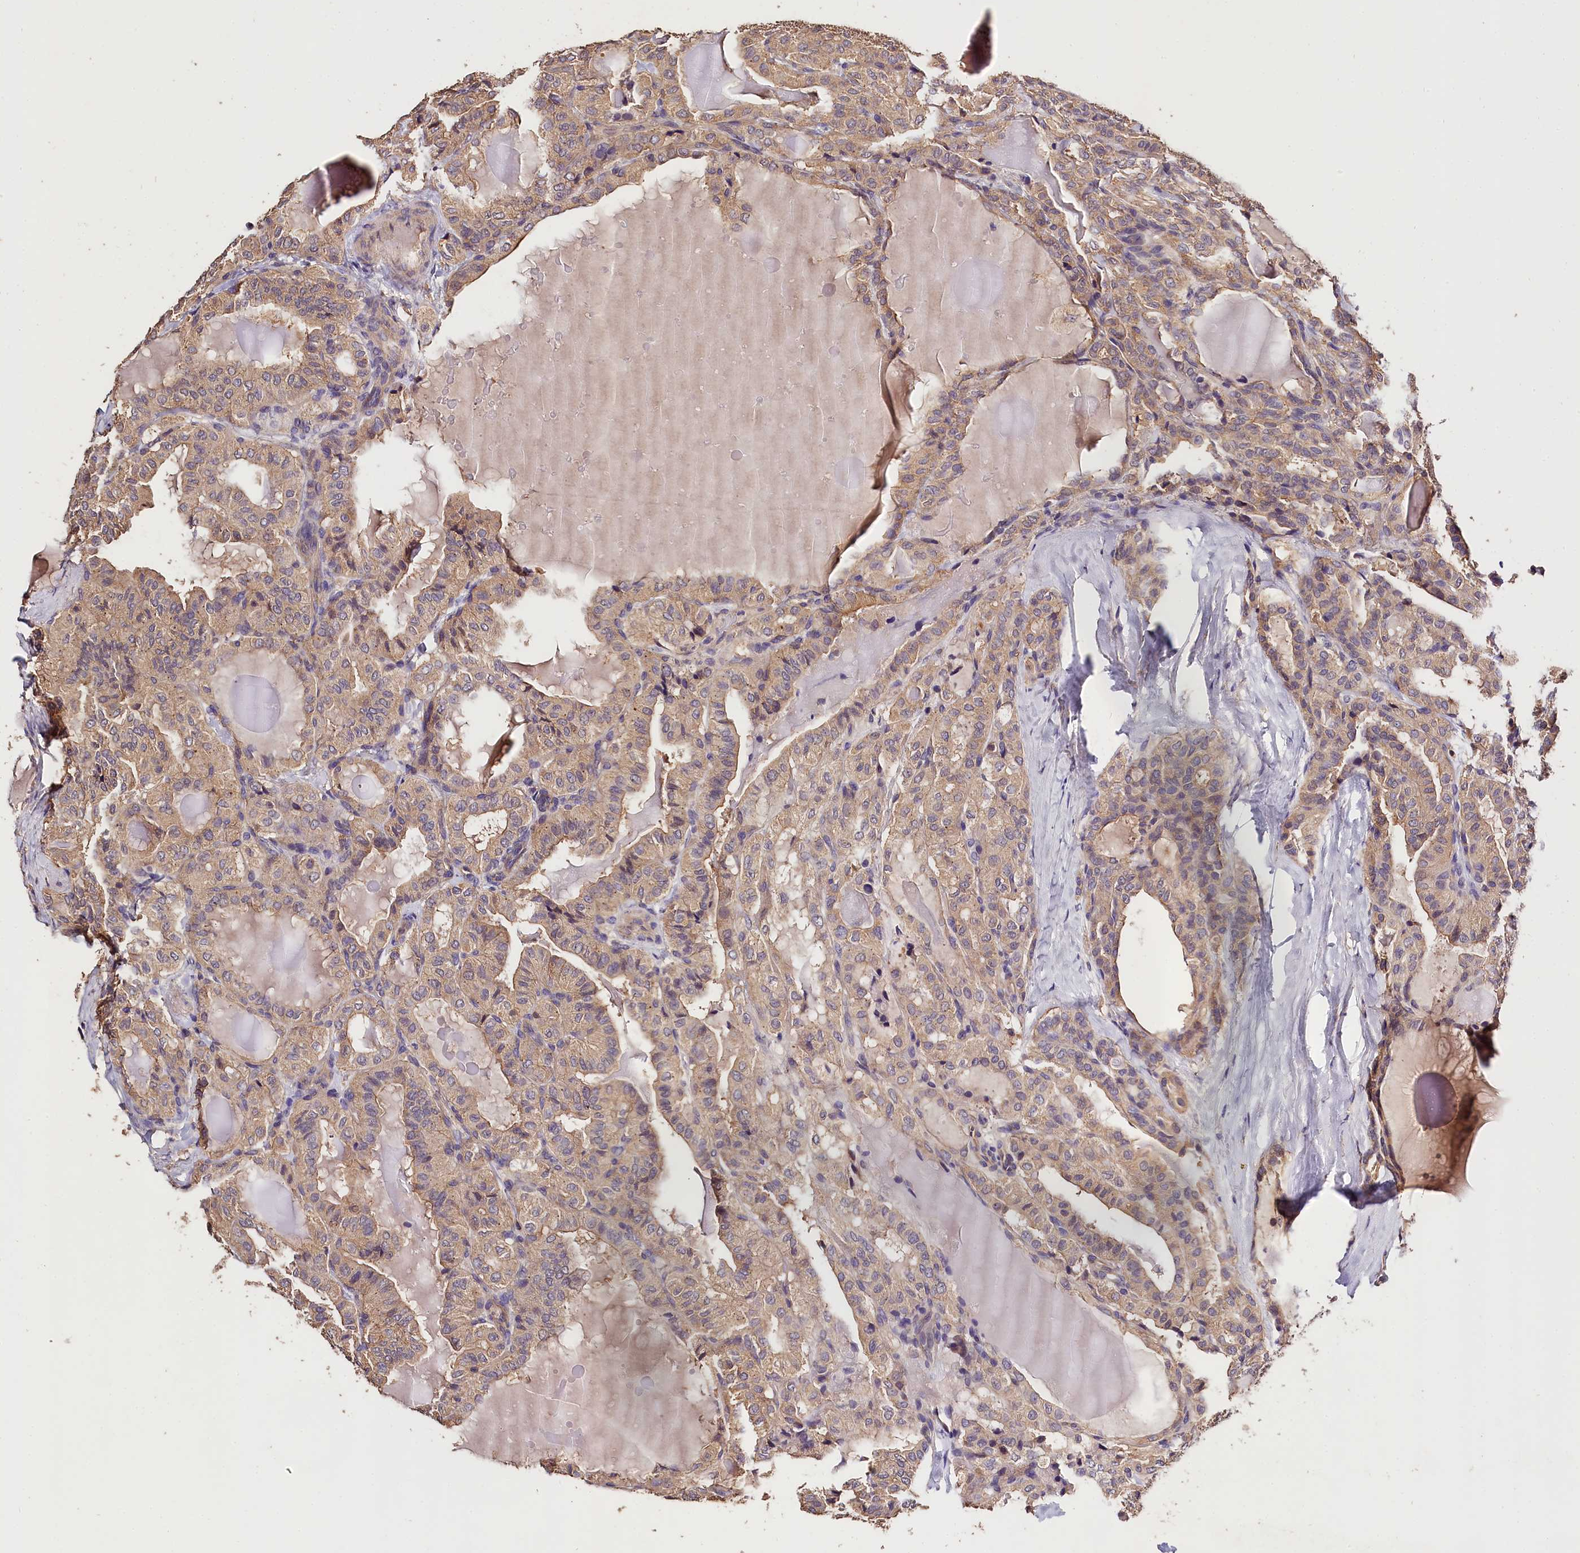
{"staining": {"intensity": "weak", "quantity": ">75%", "location": "cytoplasmic/membranous"}, "tissue": "thyroid cancer", "cell_type": "Tumor cells", "image_type": "cancer", "snomed": [{"axis": "morphology", "description": "Papillary adenocarcinoma, NOS"}, {"axis": "topography", "description": "Thyroid gland"}], "caption": "Weak cytoplasmic/membranous staining is appreciated in approximately >75% of tumor cells in thyroid cancer (papillary adenocarcinoma).", "gene": "OAS3", "patient": {"sex": "male", "age": 77}}